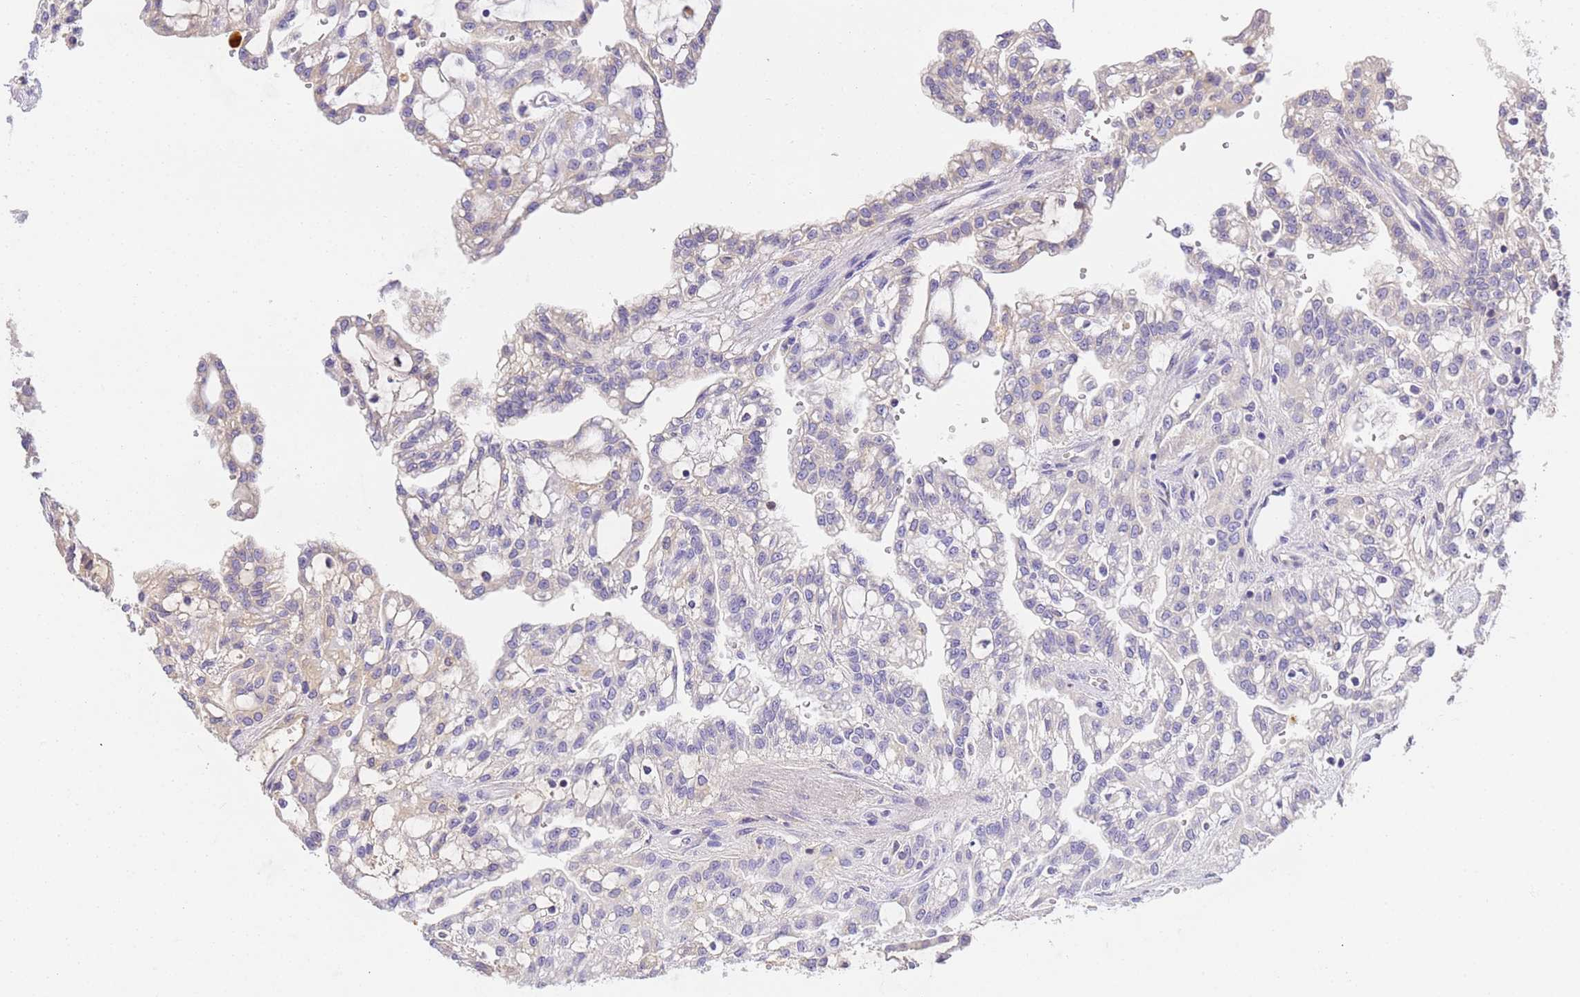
{"staining": {"intensity": "negative", "quantity": "none", "location": "none"}, "tissue": "renal cancer", "cell_type": "Tumor cells", "image_type": "cancer", "snomed": [{"axis": "morphology", "description": "Adenocarcinoma, NOS"}, {"axis": "topography", "description": "Kidney"}], "caption": "Immunohistochemistry (IHC) of human adenocarcinoma (renal) demonstrates no expression in tumor cells.", "gene": "CFHR2", "patient": {"sex": "male", "age": 63}}